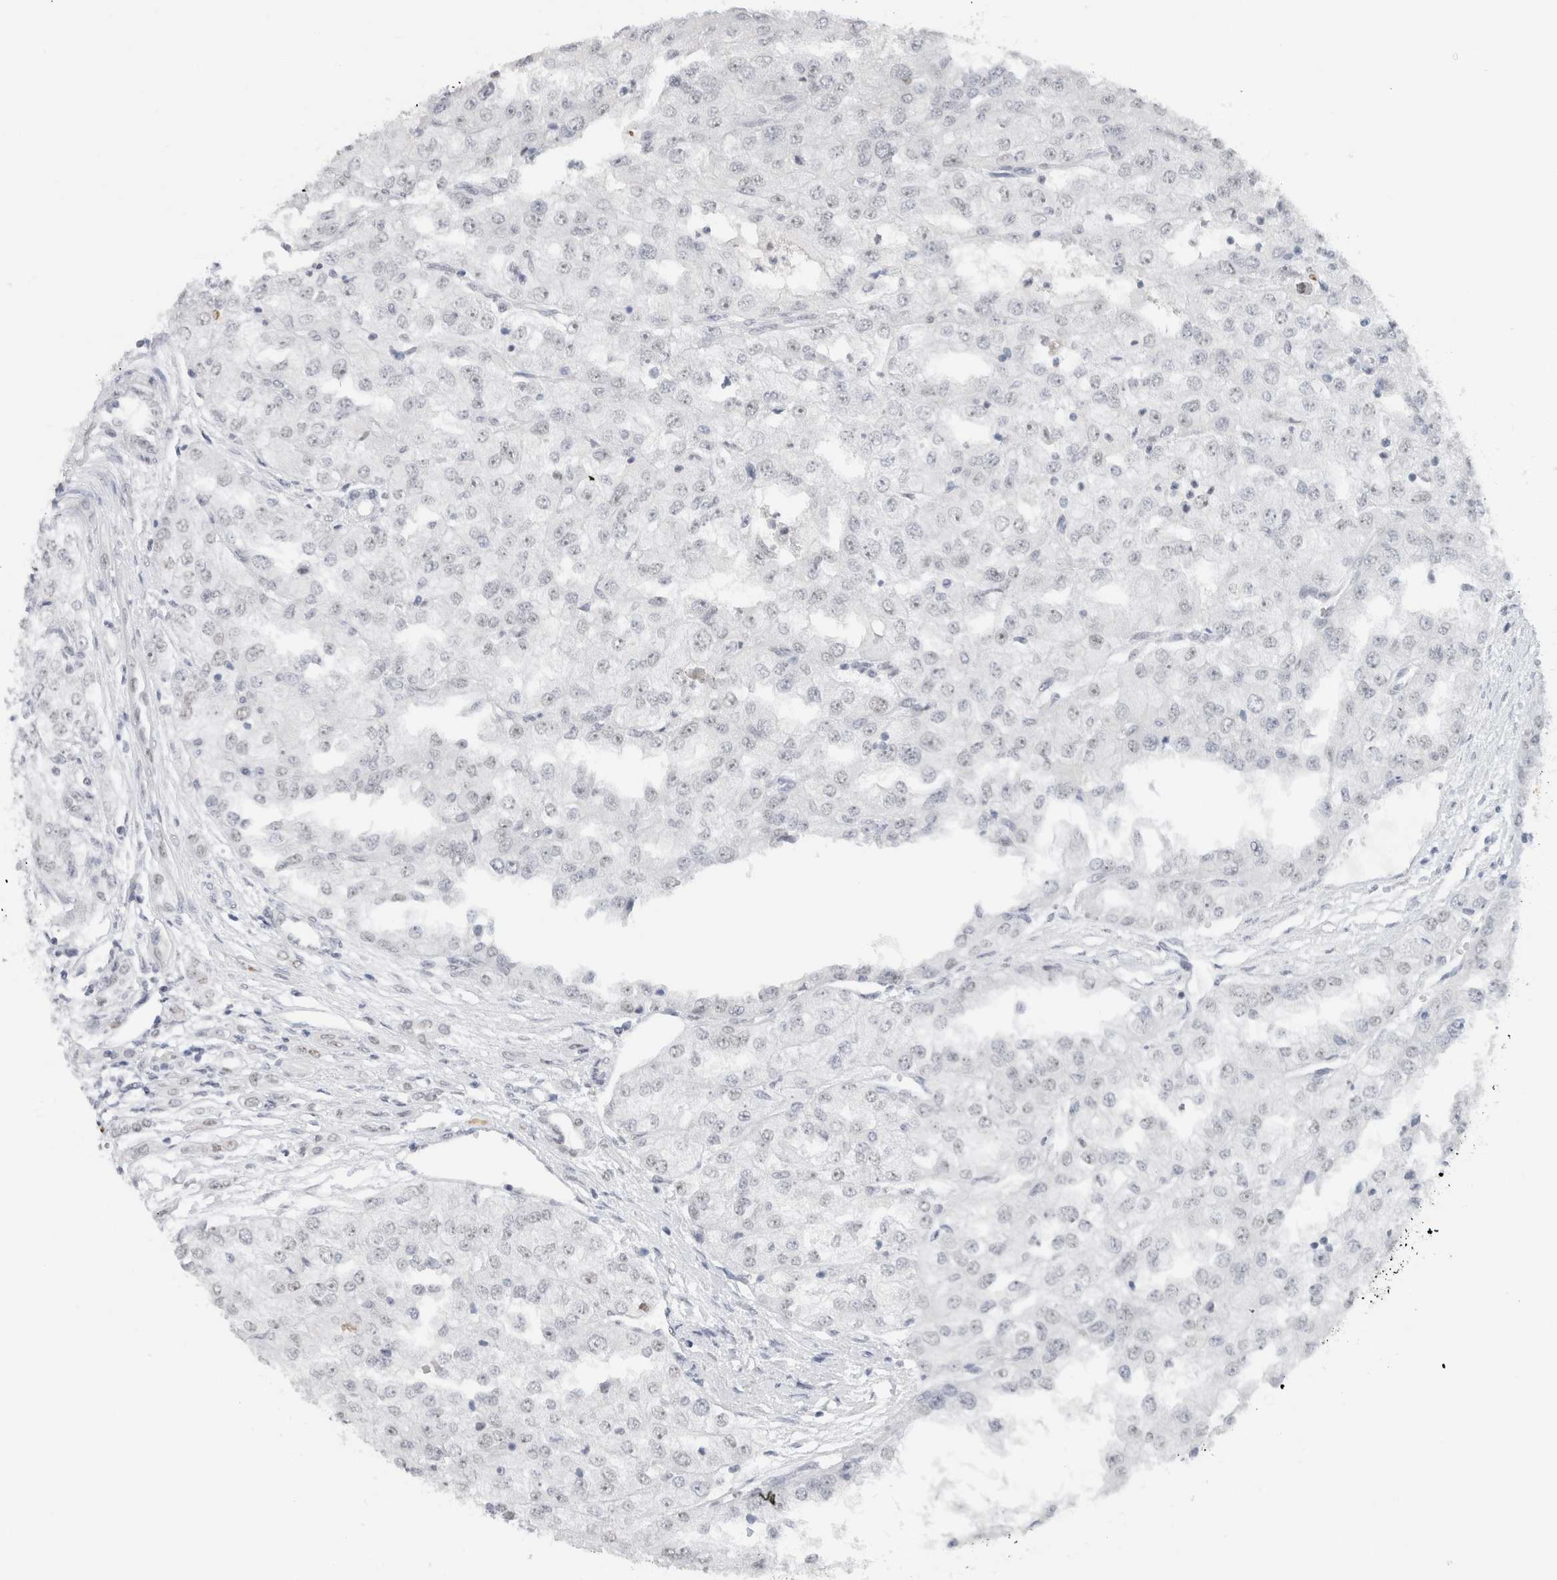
{"staining": {"intensity": "weak", "quantity": "<25%", "location": "nuclear"}, "tissue": "renal cancer", "cell_type": "Tumor cells", "image_type": "cancer", "snomed": [{"axis": "morphology", "description": "Adenocarcinoma, NOS"}, {"axis": "topography", "description": "Kidney"}], "caption": "This micrograph is of renal cancer (adenocarcinoma) stained with IHC to label a protein in brown with the nuclei are counter-stained blue. There is no expression in tumor cells. The staining was performed using DAB to visualize the protein expression in brown, while the nuclei were stained in blue with hematoxylin (Magnification: 20x).", "gene": "COPS7A", "patient": {"sex": "female", "age": 54}}